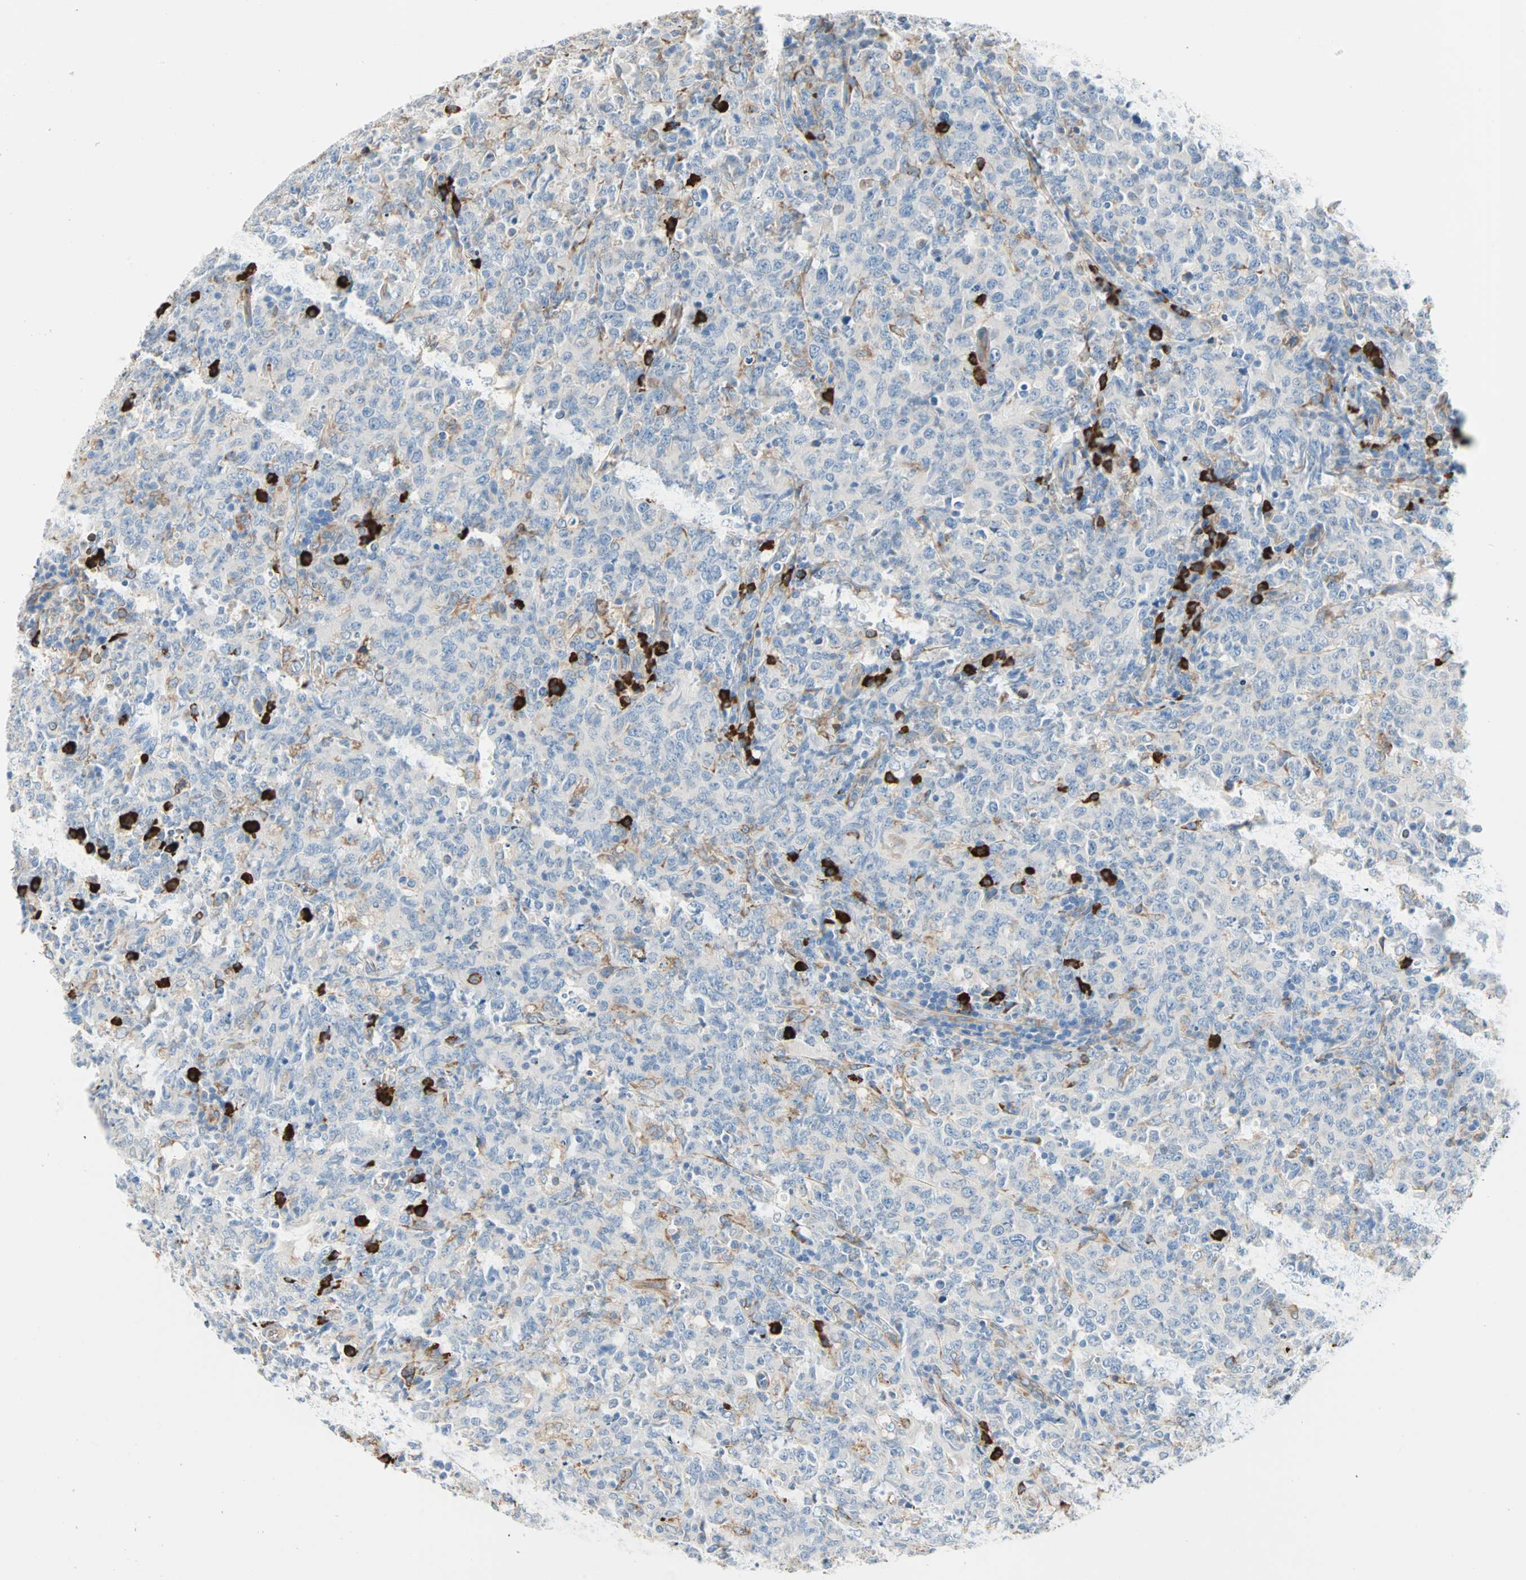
{"staining": {"intensity": "moderate", "quantity": "<25%", "location": "cytoplasmic/membranous"}, "tissue": "lymphoma", "cell_type": "Tumor cells", "image_type": "cancer", "snomed": [{"axis": "morphology", "description": "Malignant lymphoma, non-Hodgkin's type, High grade"}, {"axis": "topography", "description": "Tonsil"}], "caption": "Protein staining of high-grade malignant lymphoma, non-Hodgkin's type tissue exhibits moderate cytoplasmic/membranous staining in about <25% of tumor cells. (Brightfield microscopy of DAB IHC at high magnification).", "gene": "PLCXD1", "patient": {"sex": "female", "age": 36}}